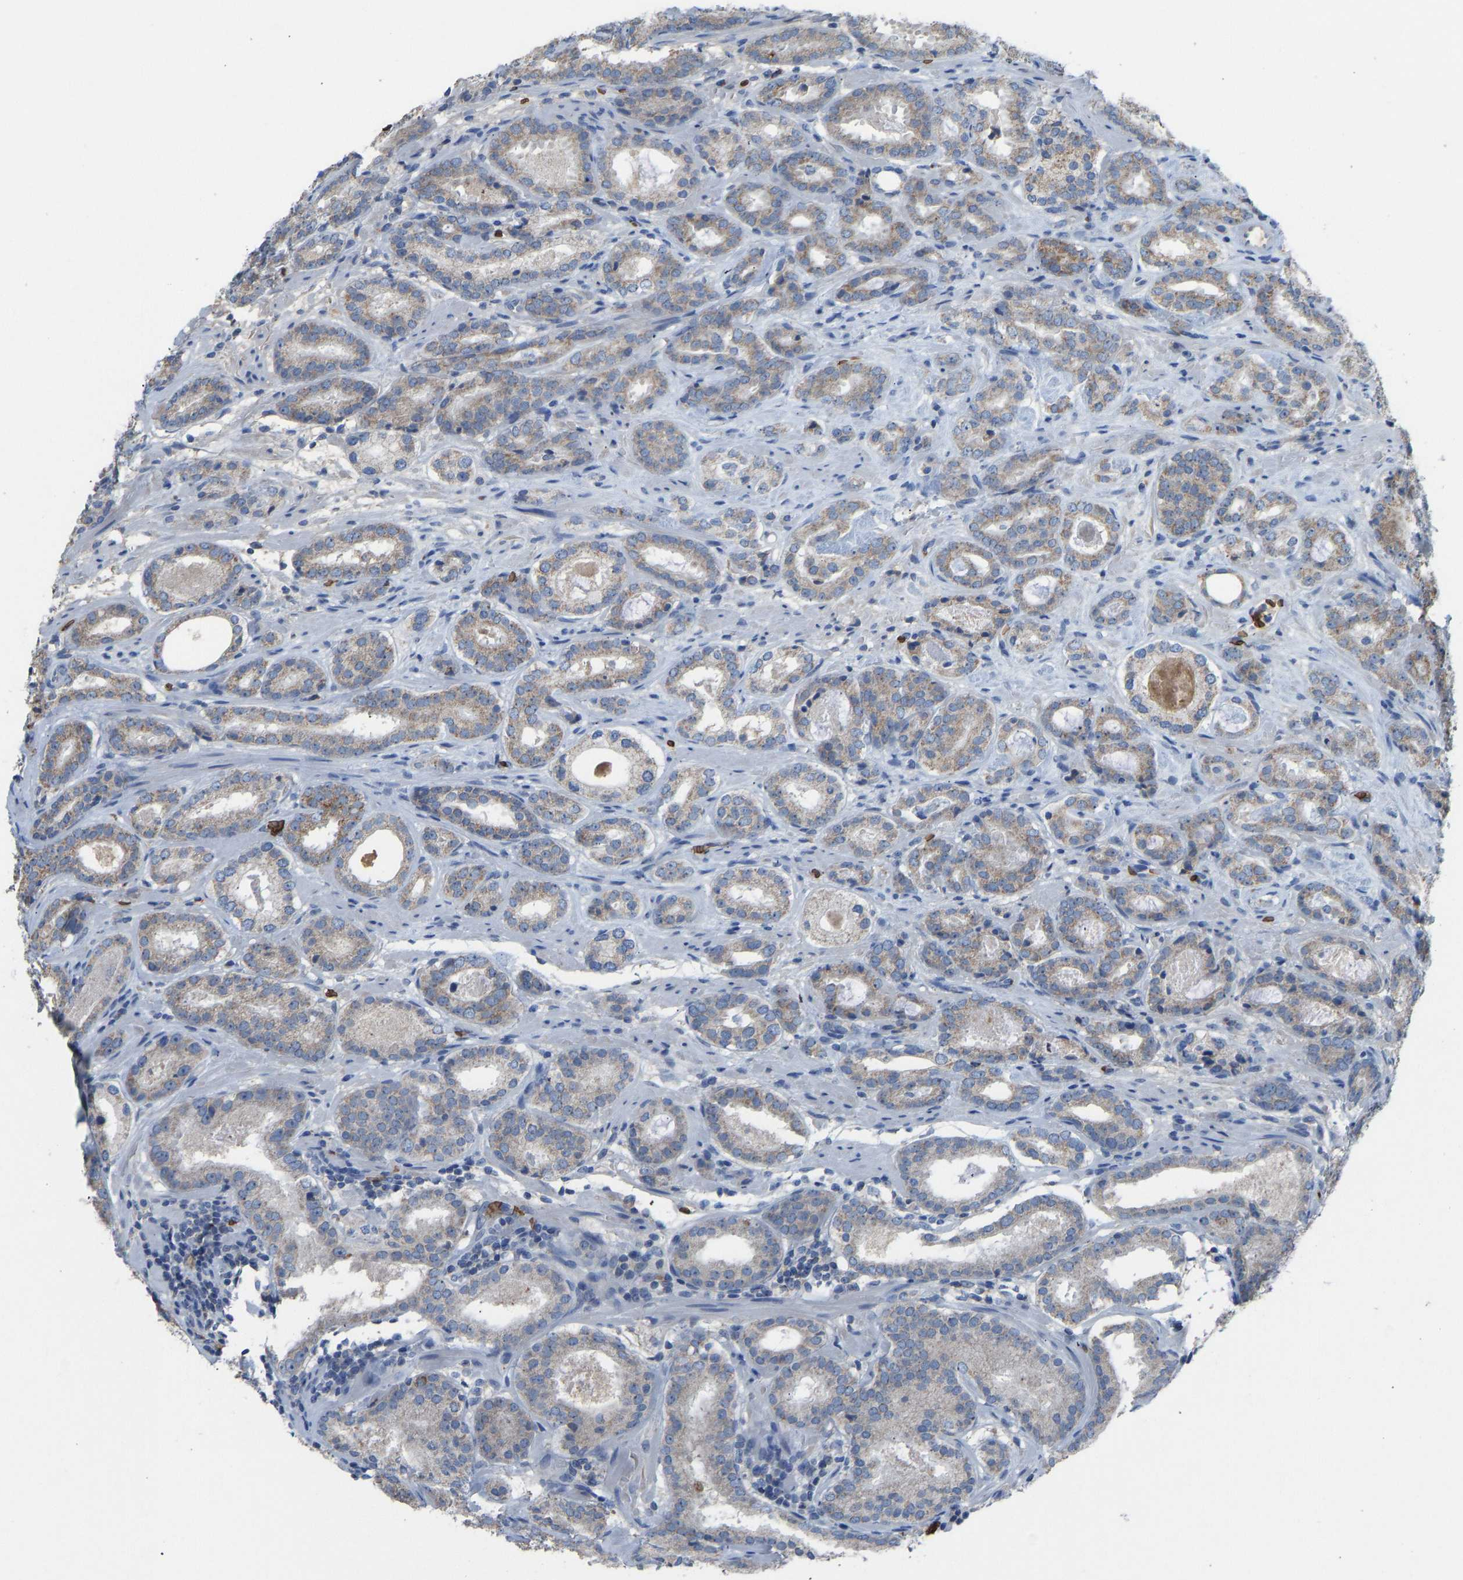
{"staining": {"intensity": "moderate", "quantity": ">75%", "location": "cytoplasmic/membranous"}, "tissue": "prostate cancer", "cell_type": "Tumor cells", "image_type": "cancer", "snomed": [{"axis": "morphology", "description": "Adenocarcinoma, Low grade"}, {"axis": "topography", "description": "Prostate"}], "caption": "This micrograph displays low-grade adenocarcinoma (prostate) stained with immunohistochemistry to label a protein in brown. The cytoplasmic/membranous of tumor cells show moderate positivity for the protein. Nuclei are counter-stained blue.", "gene": "PIGS", "patient": {"sex": "male", "age": 69}}